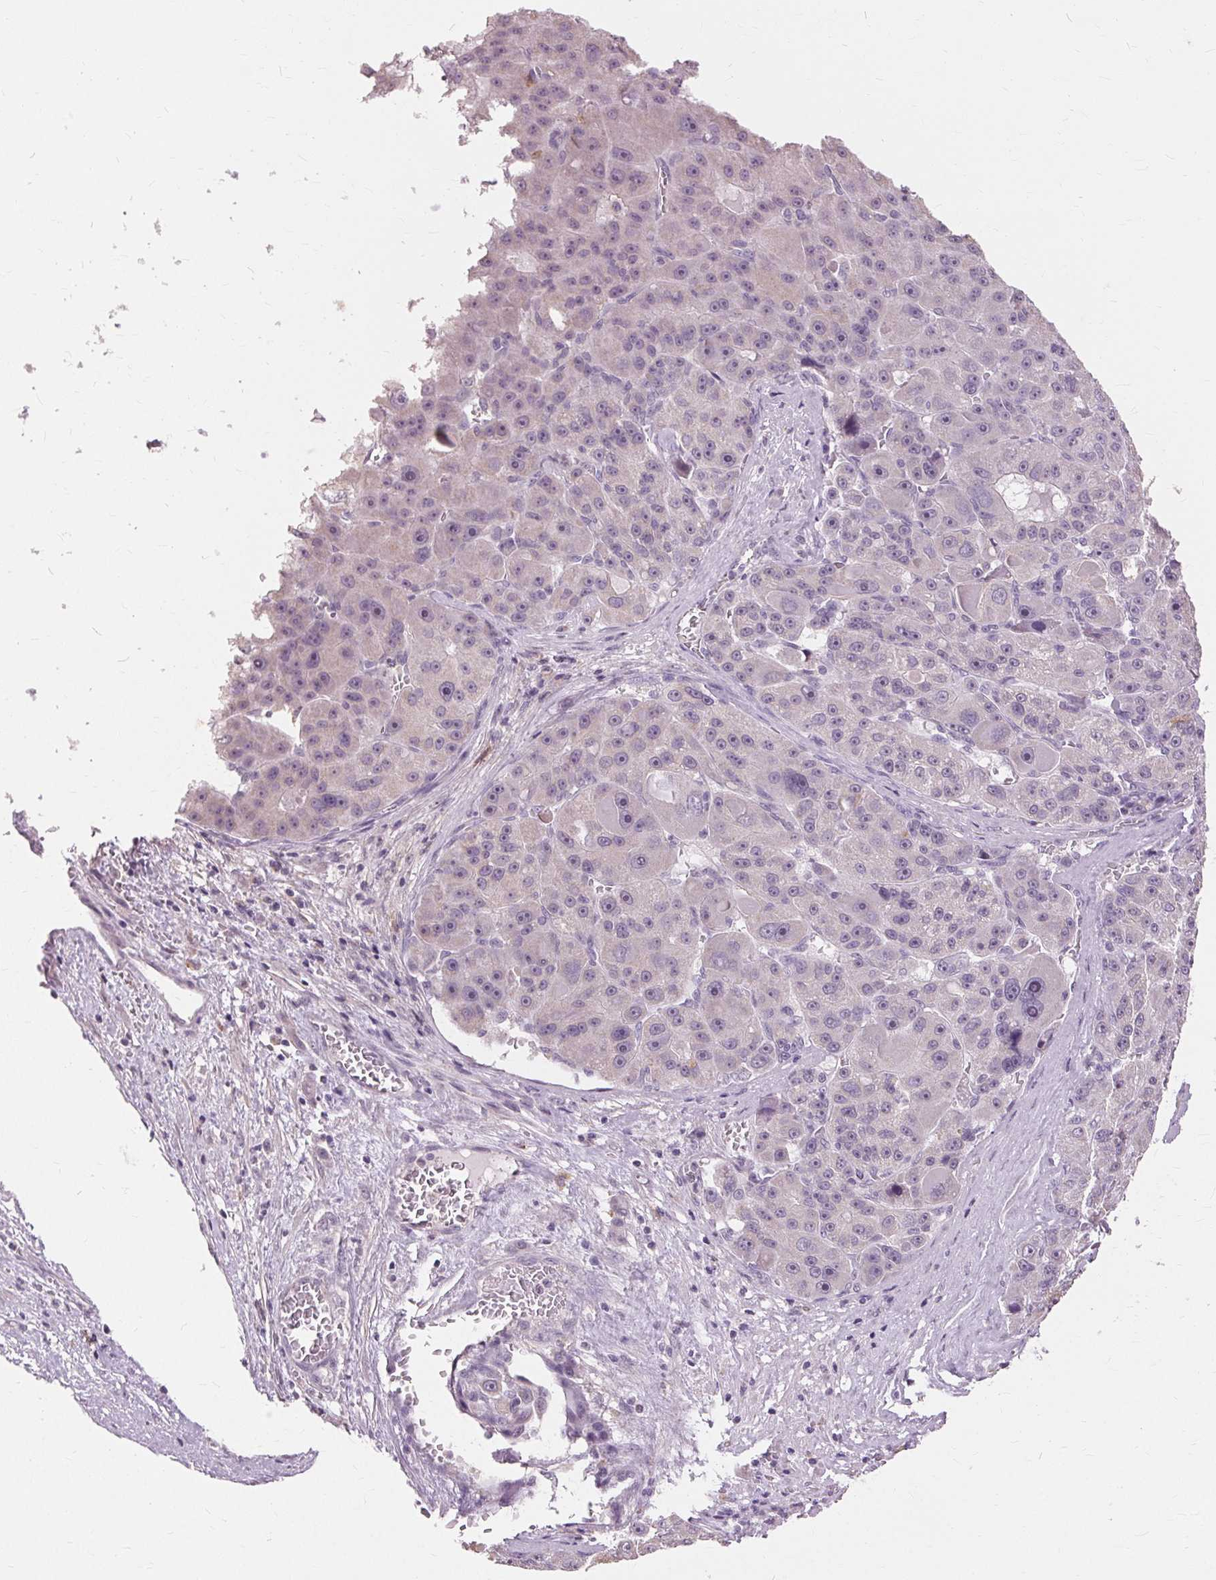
{"staining": {"intensity": "negative", "quantity": "none", "location": "none"}, "tissue": "liver cancer", "cell_type": "Tumor cells", "image_type": "cancer", "snomed": [{"axis": "morphology", "description": "Carcinoma, Hepatocellular, NOS"}, {"axis": "topography", "description": "Liver"}], "caption": "Liver hepatocellular carcinoma was stained to show a protein in brown. There is no significant positivity in tumor cells. Brightfield microscopy of IHC stained with DAB (3,3'-diaminobenzidine) (brown) and hematoxylin (blue), captured at high magnification.", "gene": "SIGLEC6", "patient": {"sex": "male", "age": 76}}